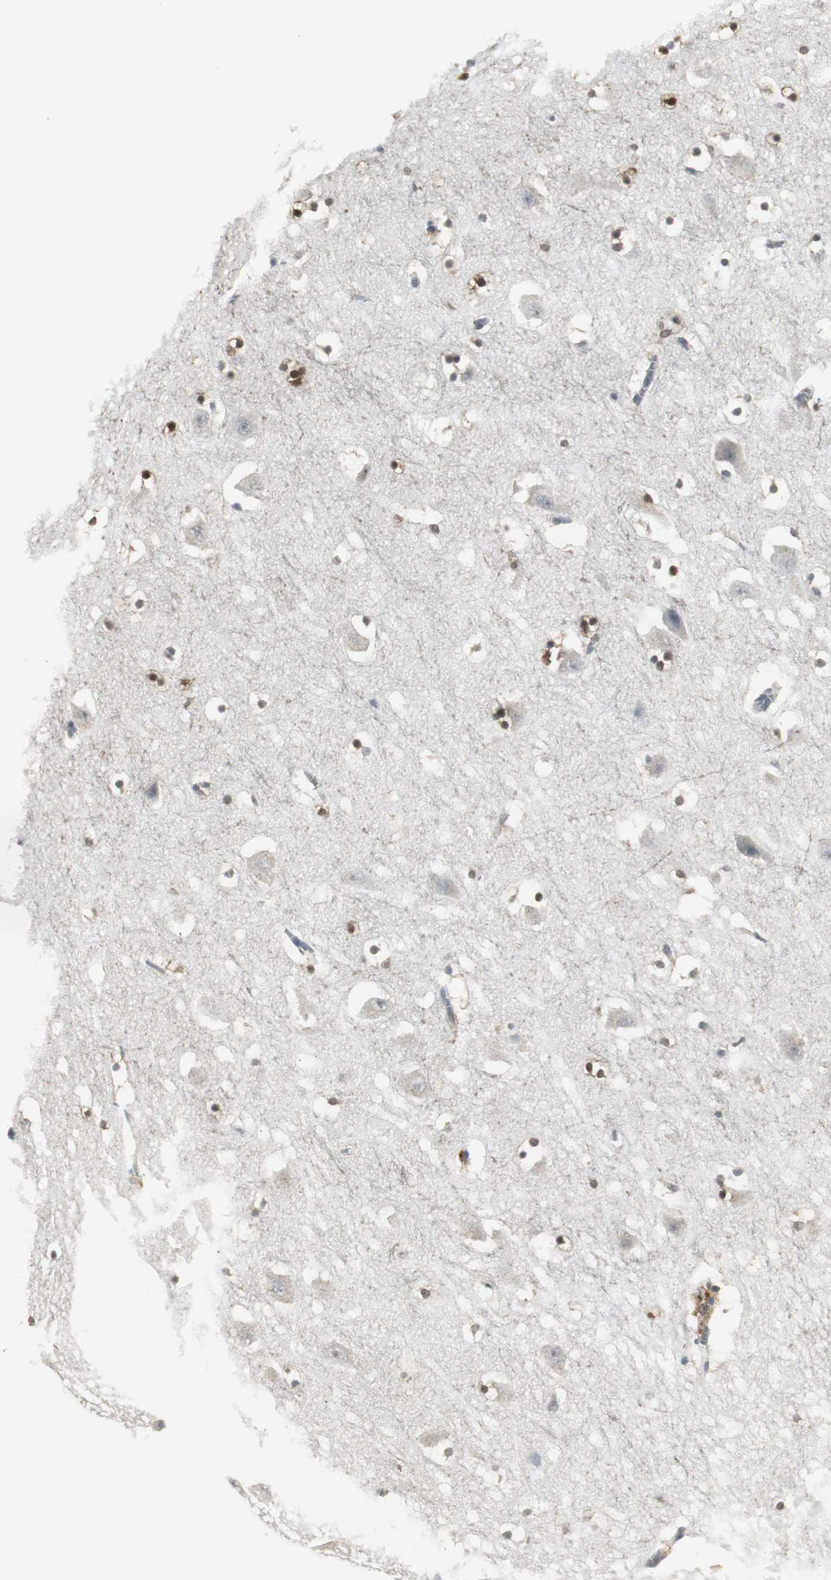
{"staining": {"intensity": "strong", "quantity": "25%-75%", "location": "cytoplasmic/membranous,nuclear"}, "tissue": "hippocampus", "cell_type": "Glial cells", "image_type": "normal", "snomed": [{"axis": "morphology", "description": "Normal tissue, NOS"}, {"axis": "topography", "description": "Hippocampus"}], "caption": "High-magnification brightfield microscopy of normal hippocampus stained with DAB (brown) and counterstained with hematoxylin (blue). glial cells exhibit strong cytoplasmic/membranous,nuclear expression is seen in about25%-75% of cells.", "gene": "PLIN3", "patient": {"sex": "male", "age": 45}}